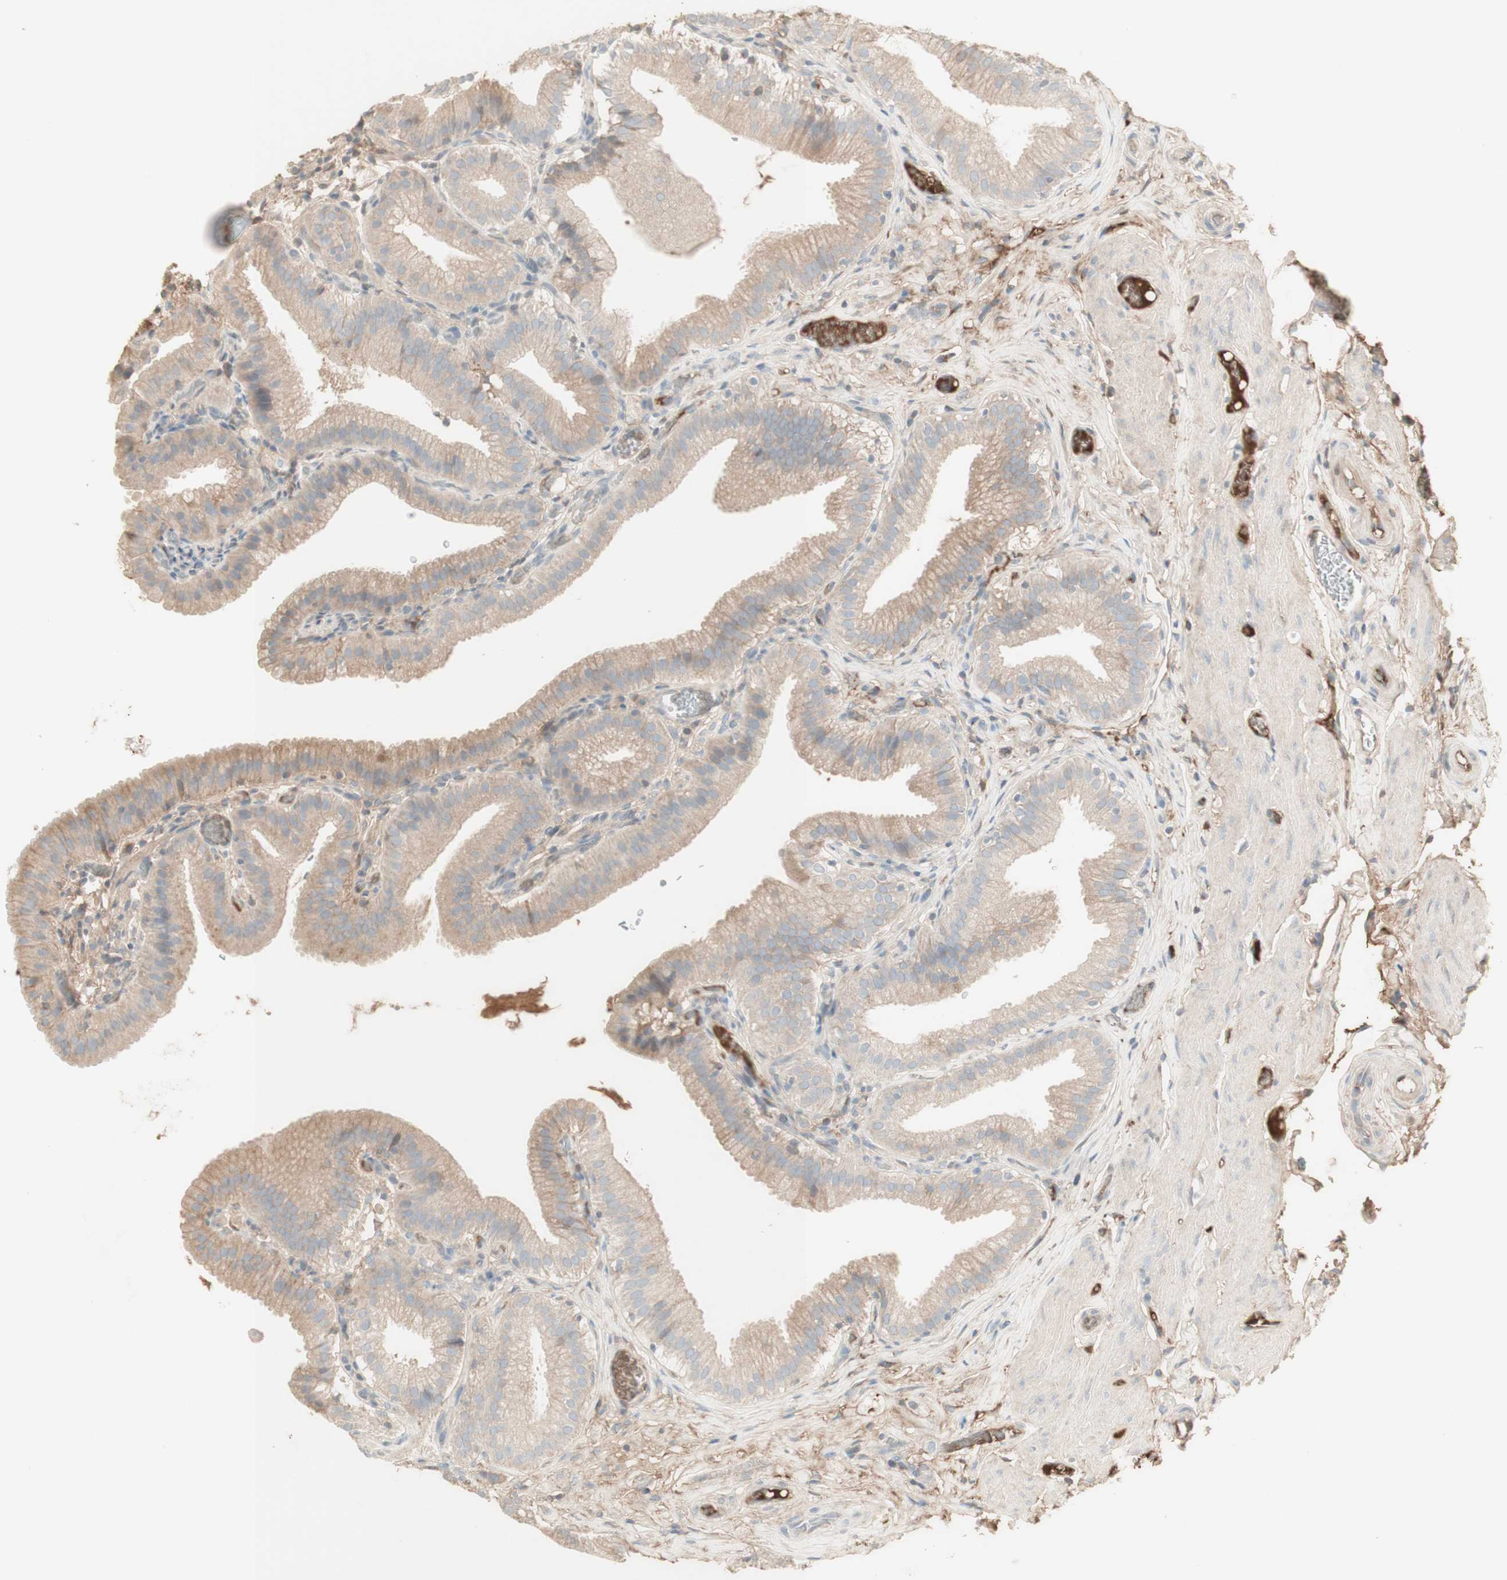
{"staining": {"intensity": "weak", "quantity": ">75%", "location": "cytoplasmic/membranous"}, "tissue": "gallbladder", "cell_type": "Glandular cells", "image_type": "normal", "snomed": [{"axis": "morphology", "description": "Normal tissue, NOS"}, {"axis": "topography", "description": "Gallbladder"}], "caption": "IHC of benign human gallbladder shows low levels of weak cytoplasmic/membranous expression in about >75% of glandular cells.", "gene": "IFNG", "patient": {"sex": "male", "age": 54}}